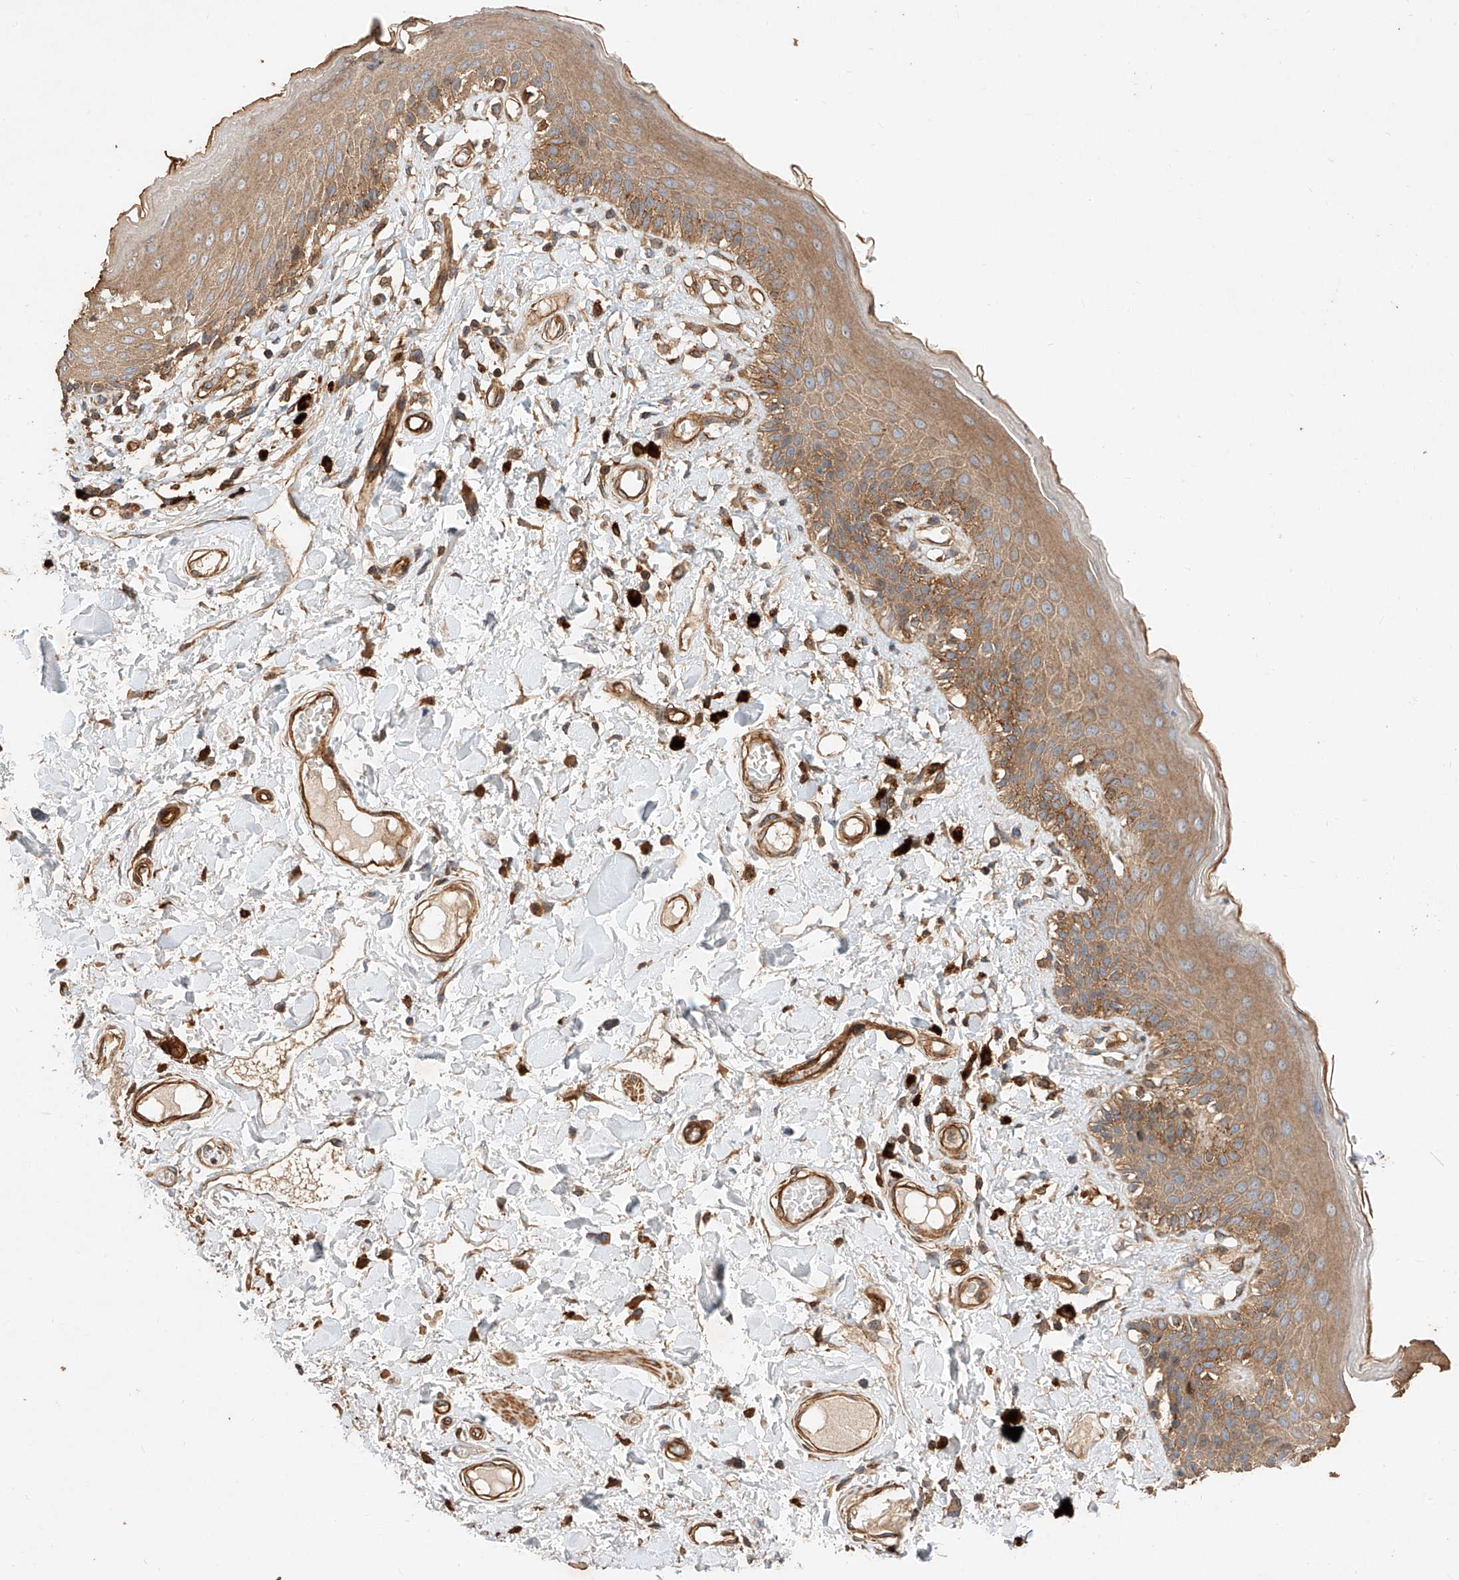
{"staining": {"intensity": "moderate", "quantity": ">75%", "location": "cytoplasmic/membranous"}, "tissue": "skin", "cell_type": "Epidermal cells", "image_type": "normal", "snomed": [{"axis": "morphology", "description": "Normal tissue, NOS"}, {"axis": "topography", "description": "Anal"}], "caption": "Moderate cytoplasmic/membranous expression for a protein is identified in about >75% of epidermal cells of unremarkable skin using IHC.", "gene": "GHDC", "patient": {"sex": "female", "age": 78}}